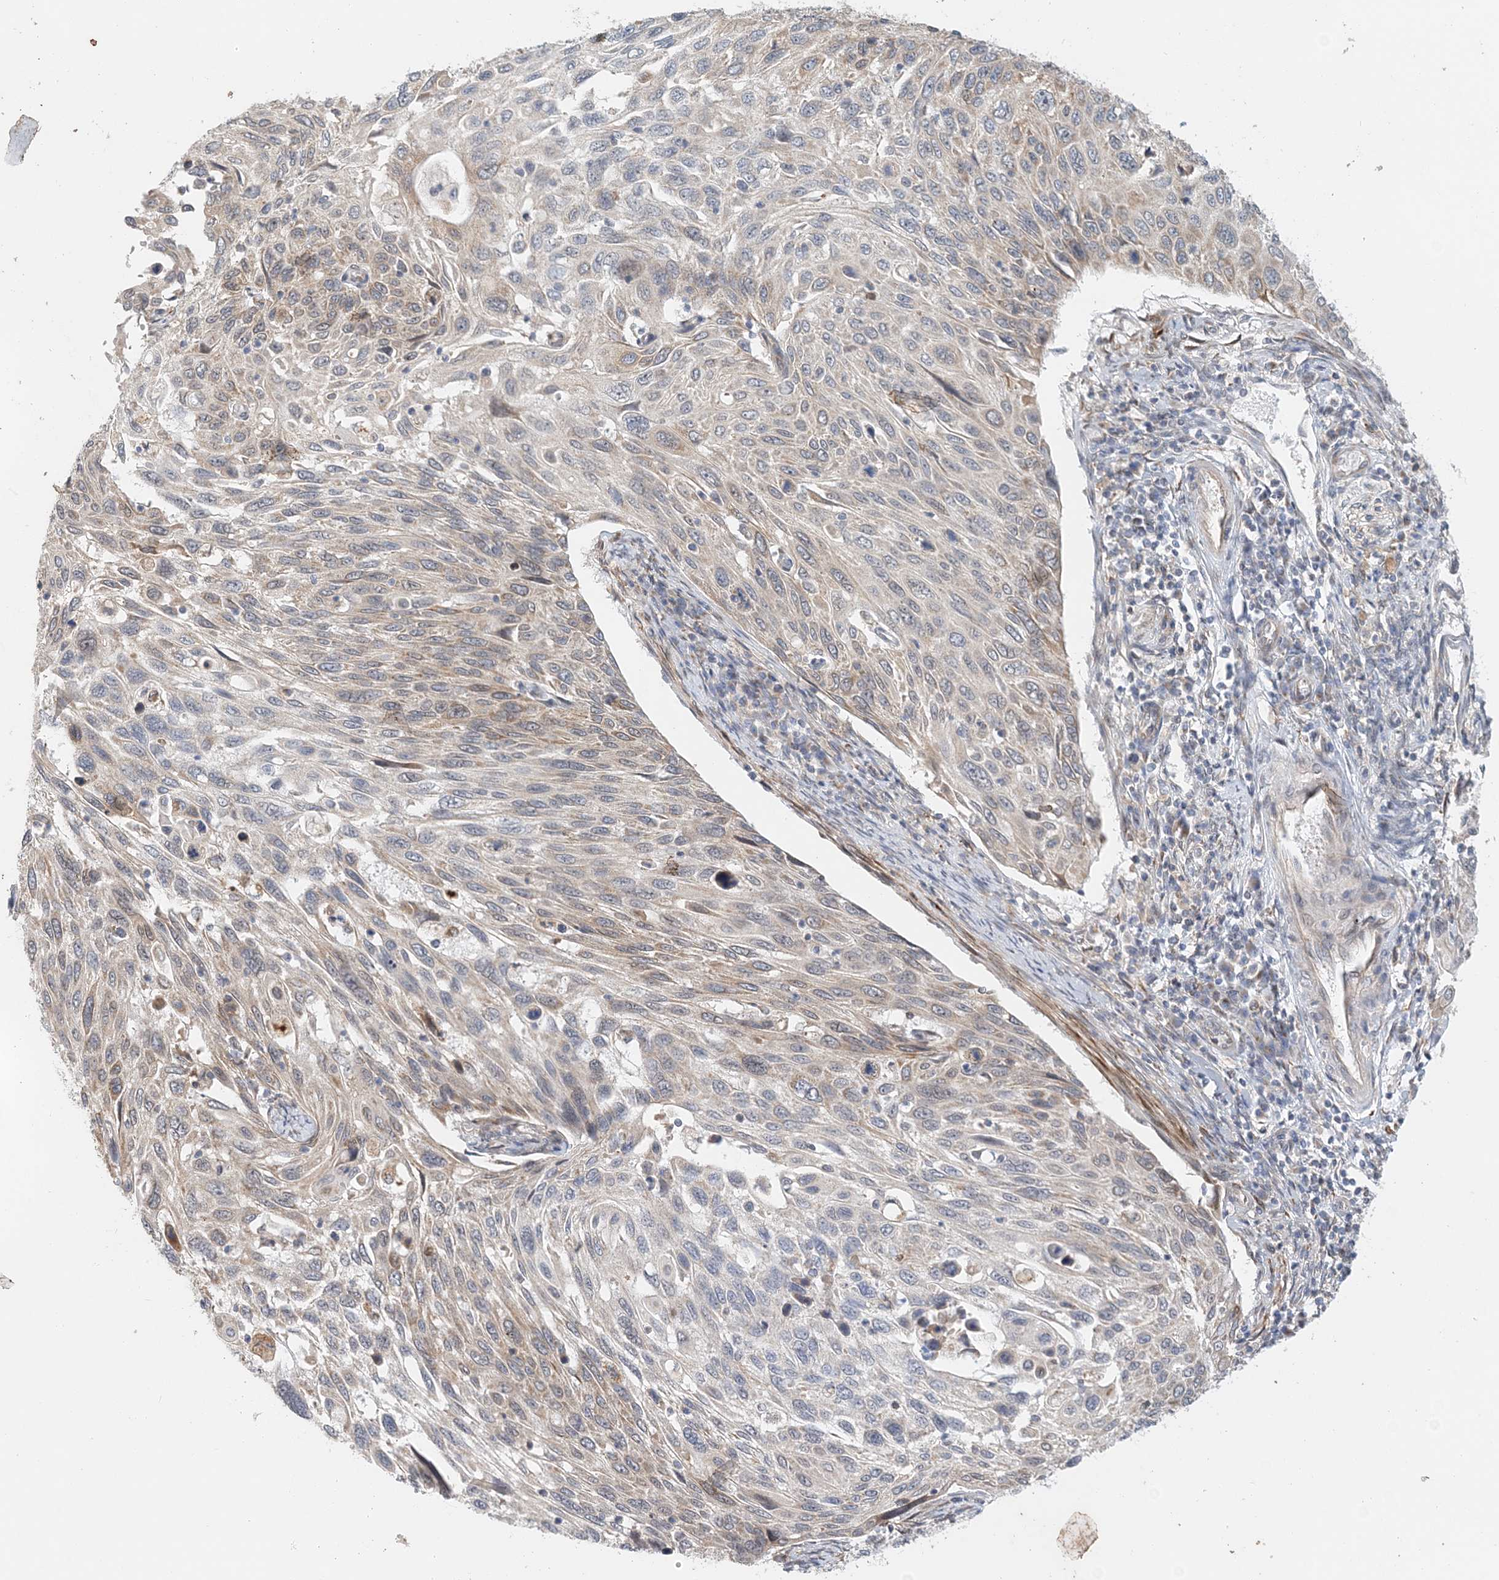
{"staining": {"intensity": "weak", "quantity": "25%-75%", "location": "cytoplasmic/membranous"}, "tissue": "cervical cancer", "cell_type": "Tumor cells", "image_type": "cancer", "snomed": [{"axis": "morphology", "description": "Squamous cell carcinoma, NOS"}, {"axis": "topography", "description": "Cervix"}], "caption": "Immunohistochemical staining of human cervical cancer (squamous cell carcinoma) reveals low levels of weak cytoplasmic/membranous staining in about 25%-75% of tumor cells.", "gene": "PCYOX1L", "patient": {"sex": "female", "age": 70}}